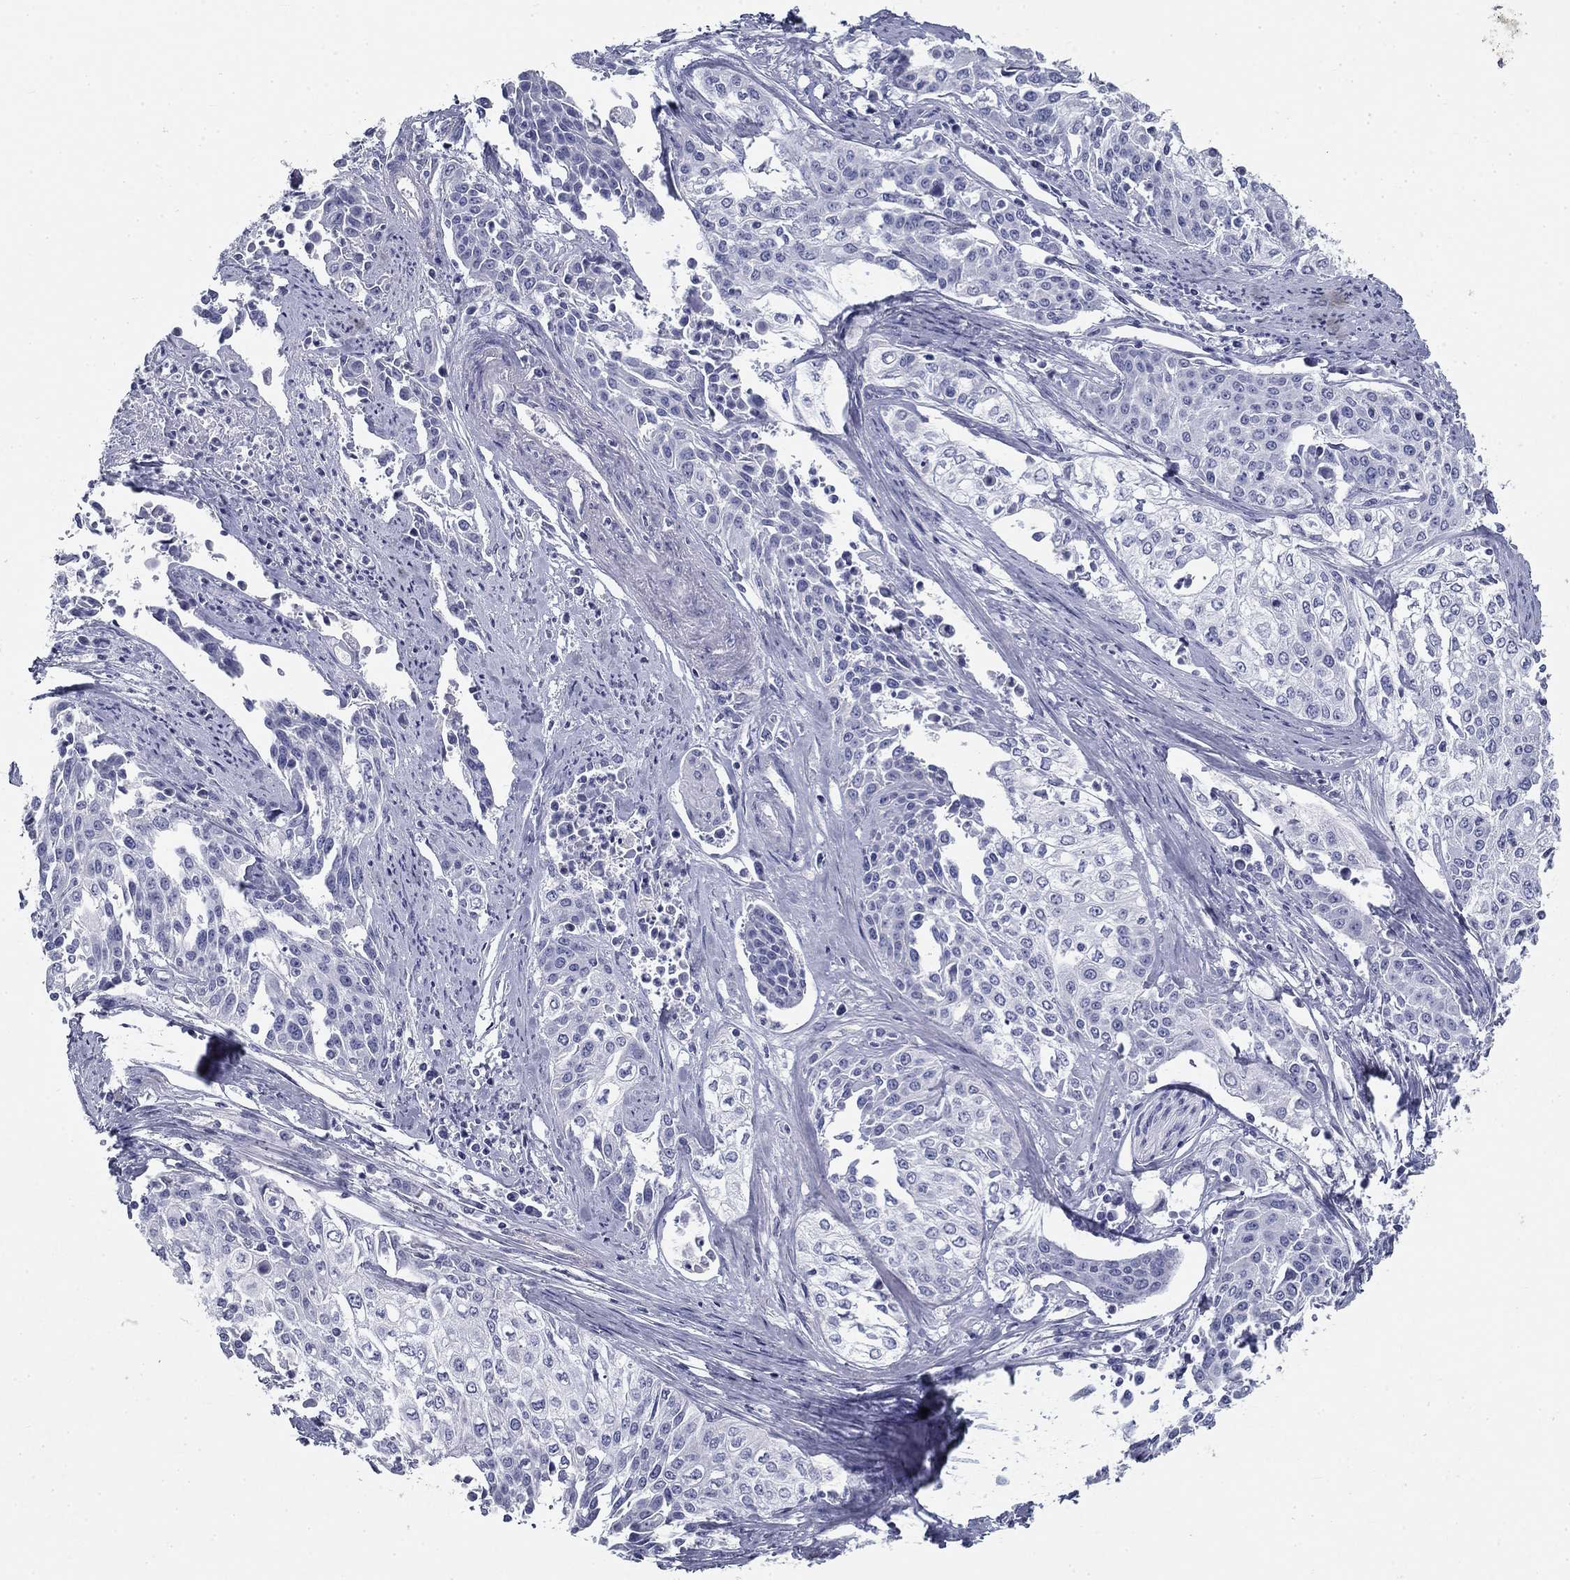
{"staining": {"intensity": "negative", "quantity": "none", "location": "none"}, "tissue": "cervical cancer", "cell_type": "Tumor cells", "image_type": "cancer", "snomed": [{"axis": "morphology", "description": "Squamous cell carcinoma, NOS"}, {"axis": "topography", "description": "Cervix"}], "caption": "A photomicrograph of human cervical cancer is negative for staining in tumor cells. The staining is performed using DAB (3,3'-diaminobenzidine) brown chromogen with nuclei counter-stained in using hematoxylin.", "gene": "GALNTL5", "patient": {"sex": "female", "age": 39}}